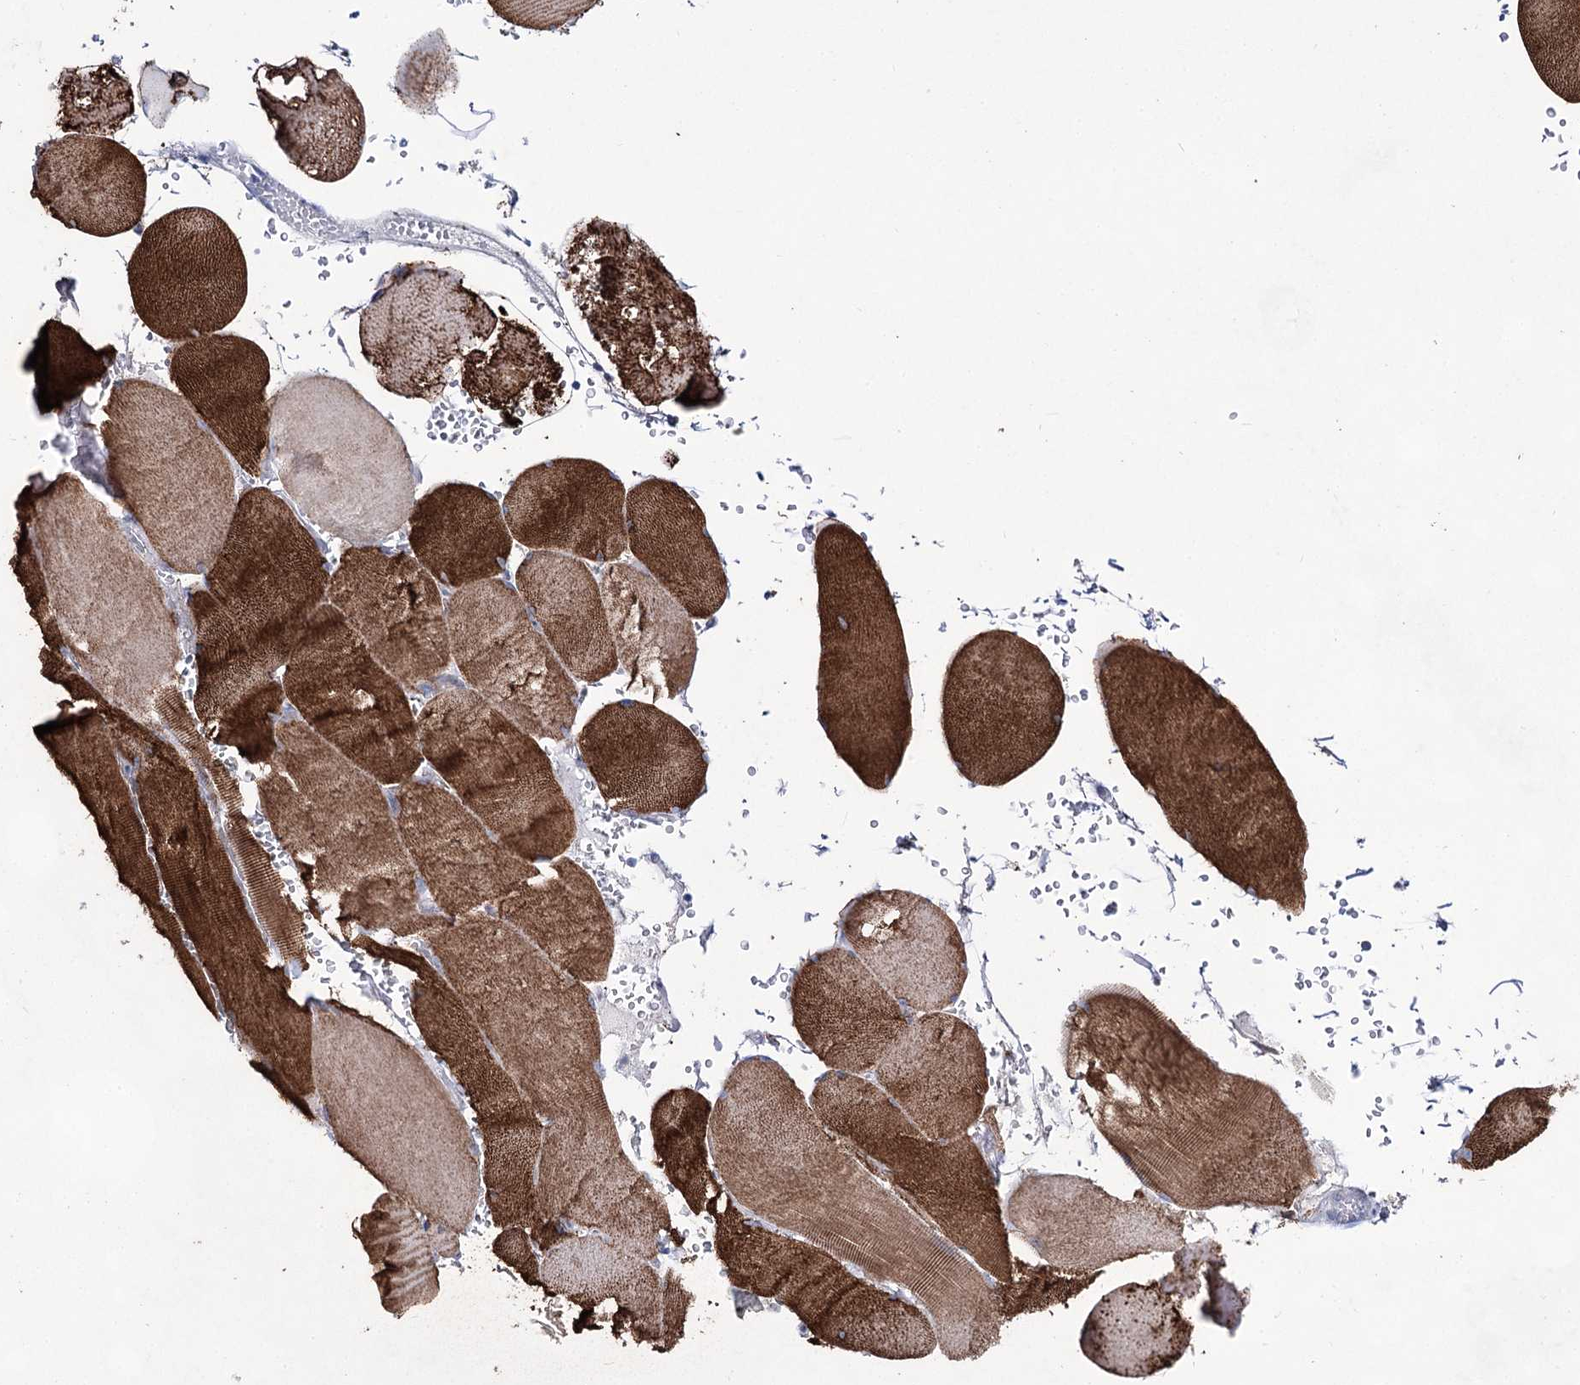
{"staining": {"intensity": "strong", "quantity": ">75%", "location": "cytoplasmic/membranous"}, "tissue": "skeletal muscle", "cell_type": "Myocytes", "image_type": "normal", "snomed": [{"axis": "morphology", "description": "Normal tissue, NOS"}, {"axis": "topography", "description": "Skeletal muscle"}, {"axis": "topography", "description": "Head-Neck"}], "caption": "Approximately >75% of myocytes in normal human skeletal muscle display strong cytoplasmic/membranous protein positivity as visualized by brown immunohistochemical staining.", "gene": "UGDH", "patient": {"sex": "male", "age": 66}}